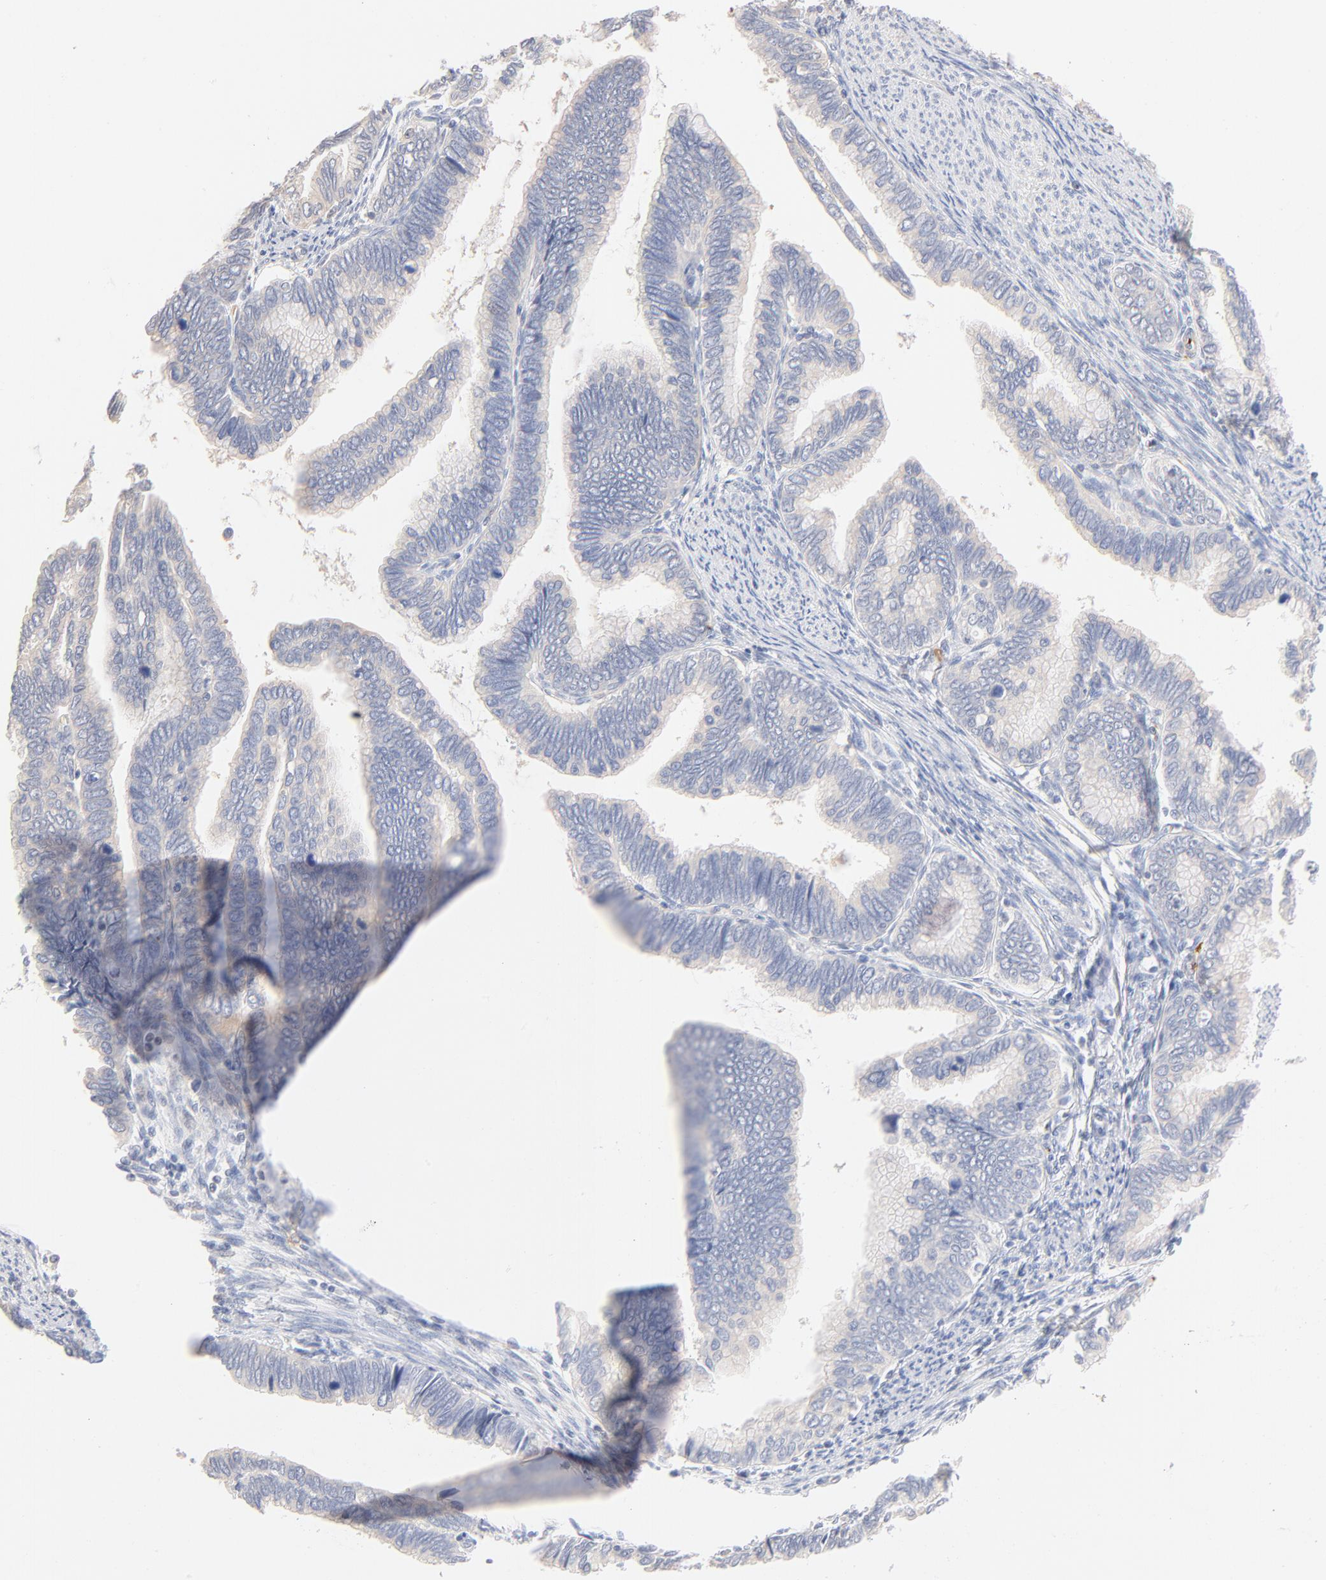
{"staining": {"intensity": "negative", "quantity": "none", "location": "none"}, "tissue": "cervical cancer", "cell_type": "Tumor cells", "image_type": "cancer", "snomed": [{"axis": "morphology", "description": "Adenocarcinoma, NOS"}, {"axis": "topography", "description": "Cervix"}], "caption": "The immunohistochemistry (IHC) image has no significant expression in tumor cells of adenocarcinoma (cervical) tissue.", "gene": "SPTB", "patient": {"sex": "female", "age": 49}}